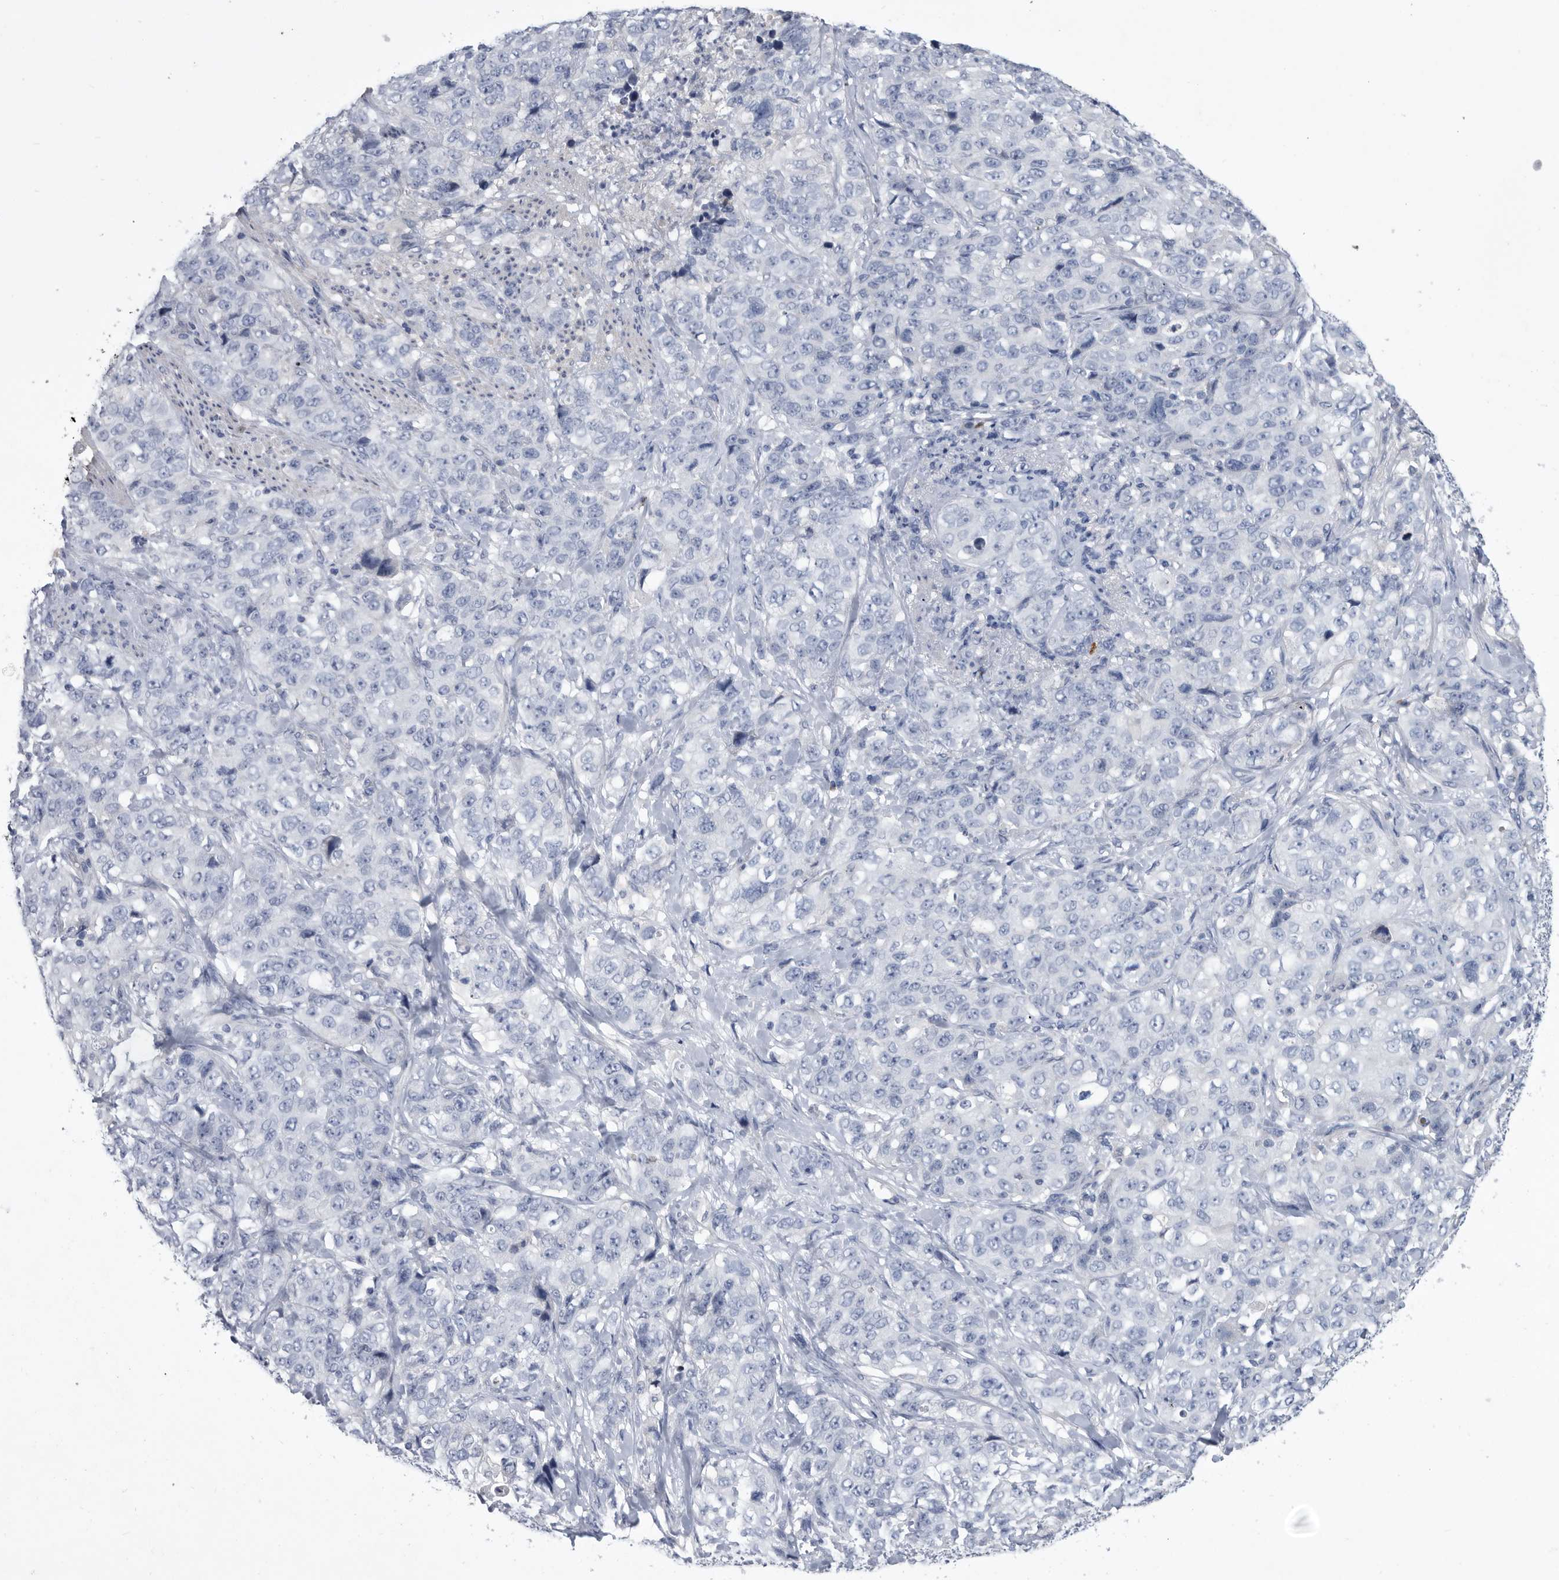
{"staining": {"intensity": "negative", "quantity": "none", "location": "none"}, "tissue": "stomach cancer", "cell_type": "Tumor cells", "image_type": "cancer", "snomed": [{"axis": "morphology", "description": "Adenocarcinoma, NOS"}, {"axis": "topography", "description": "Stomach"}], "caption": "This is an immunohistochemistry histopathology image of human stomach adenocarcinoma. There is no positivity in tumor cells.", "gene": "BTBD6", "patient": {"sex": "male", "age": 48}}